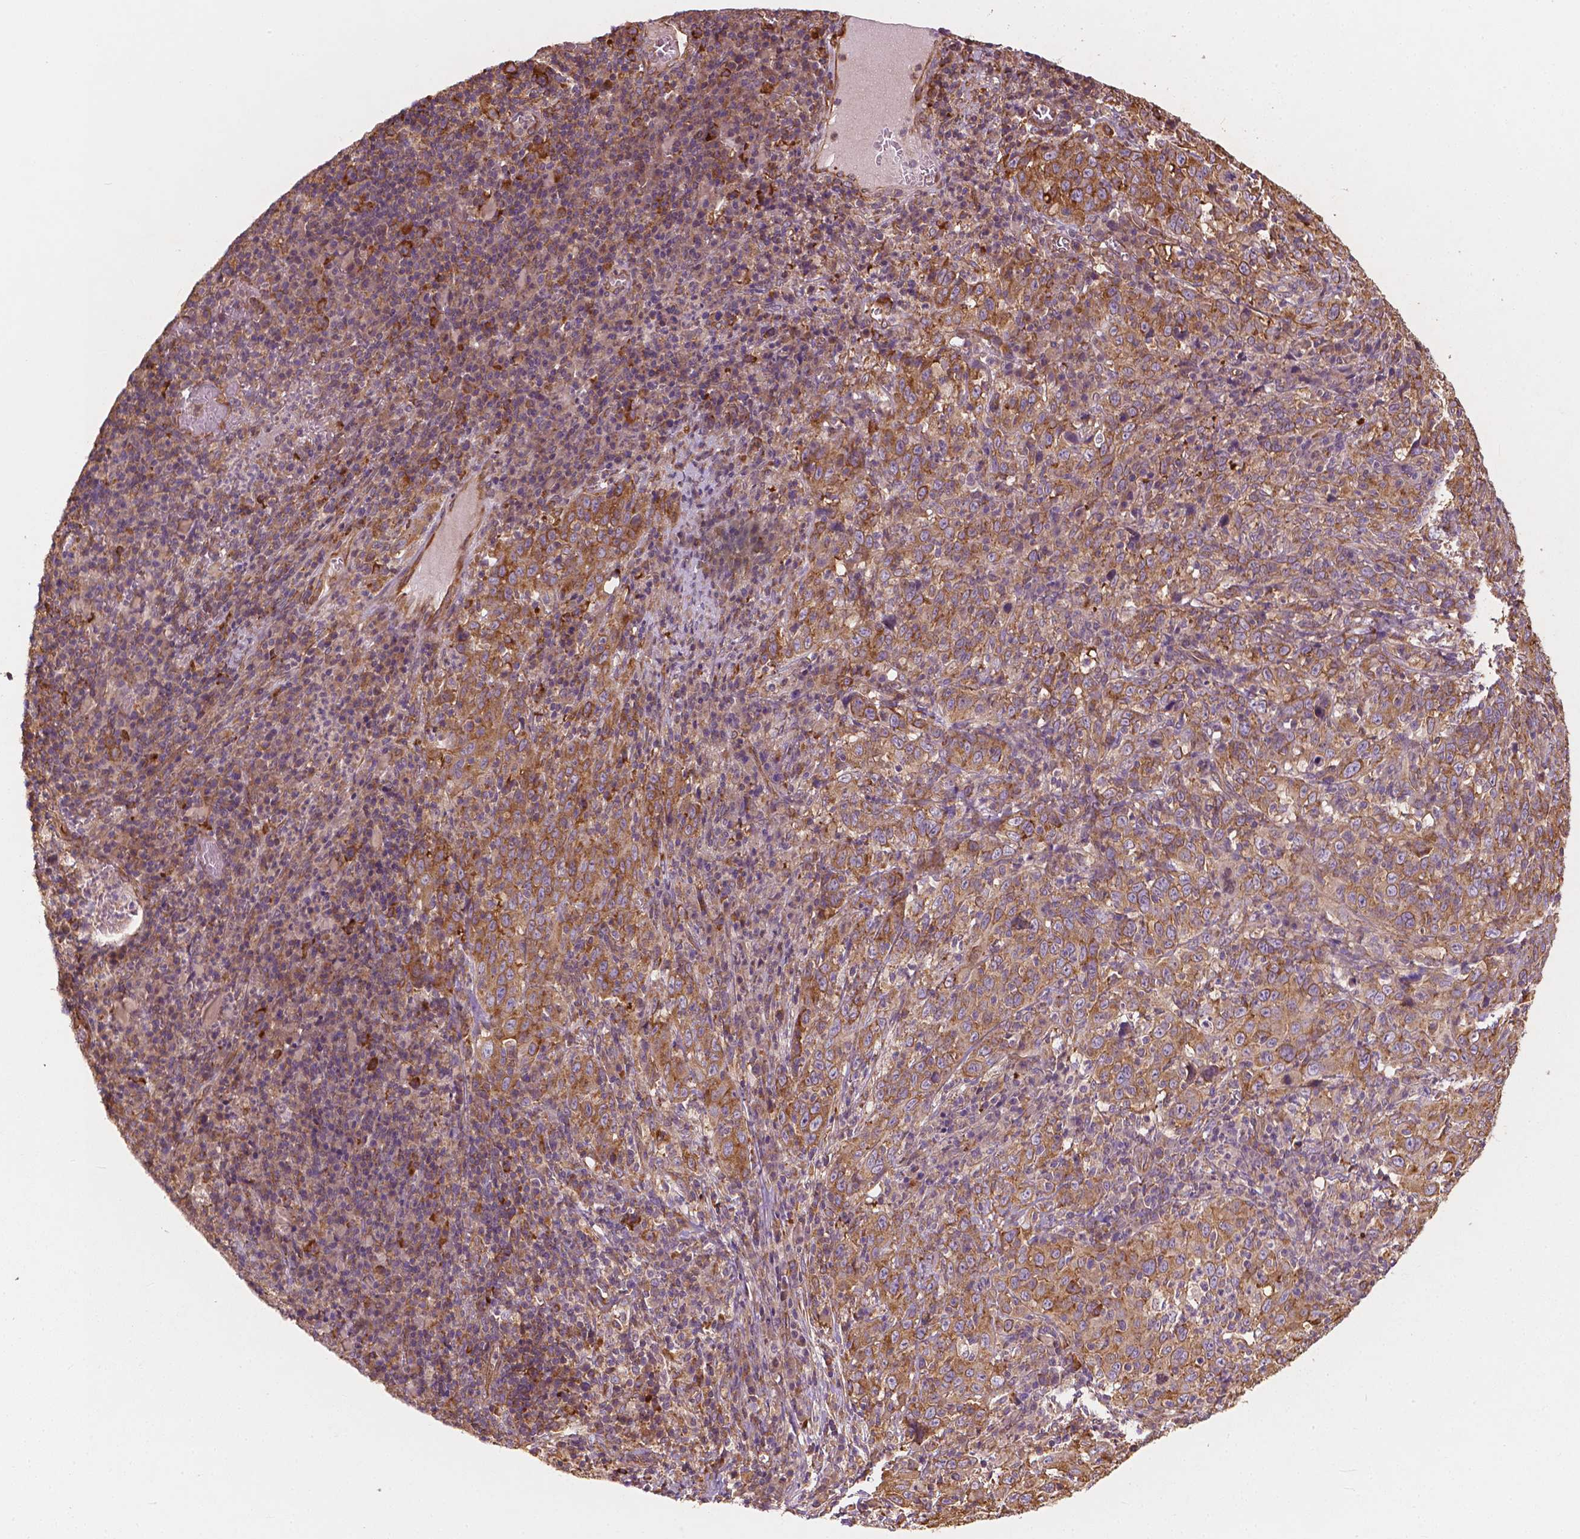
{"staining": {"intensity": "moderate", "quantity": ">75%", "location": "cytoplasmic/membranous"}, "tissue": "cervical cancer", "cell_type": "Tumor cells", "image_type": "cancer", "snomed": [{"axis": "morphology", "description": "Squamous cell carcinoma, NOS"}, {"axis": "topography", "description": "Cervix"}], "caption": "The histopathology image reveals immunohistochemical staining of cervical squamous cell carcinoma. There is moderate cytoplasmic/membranous staining is present in about >75% of tumor cells.", "gene": "G3BP1", "patient": {"sex": "female", "age": 46}}